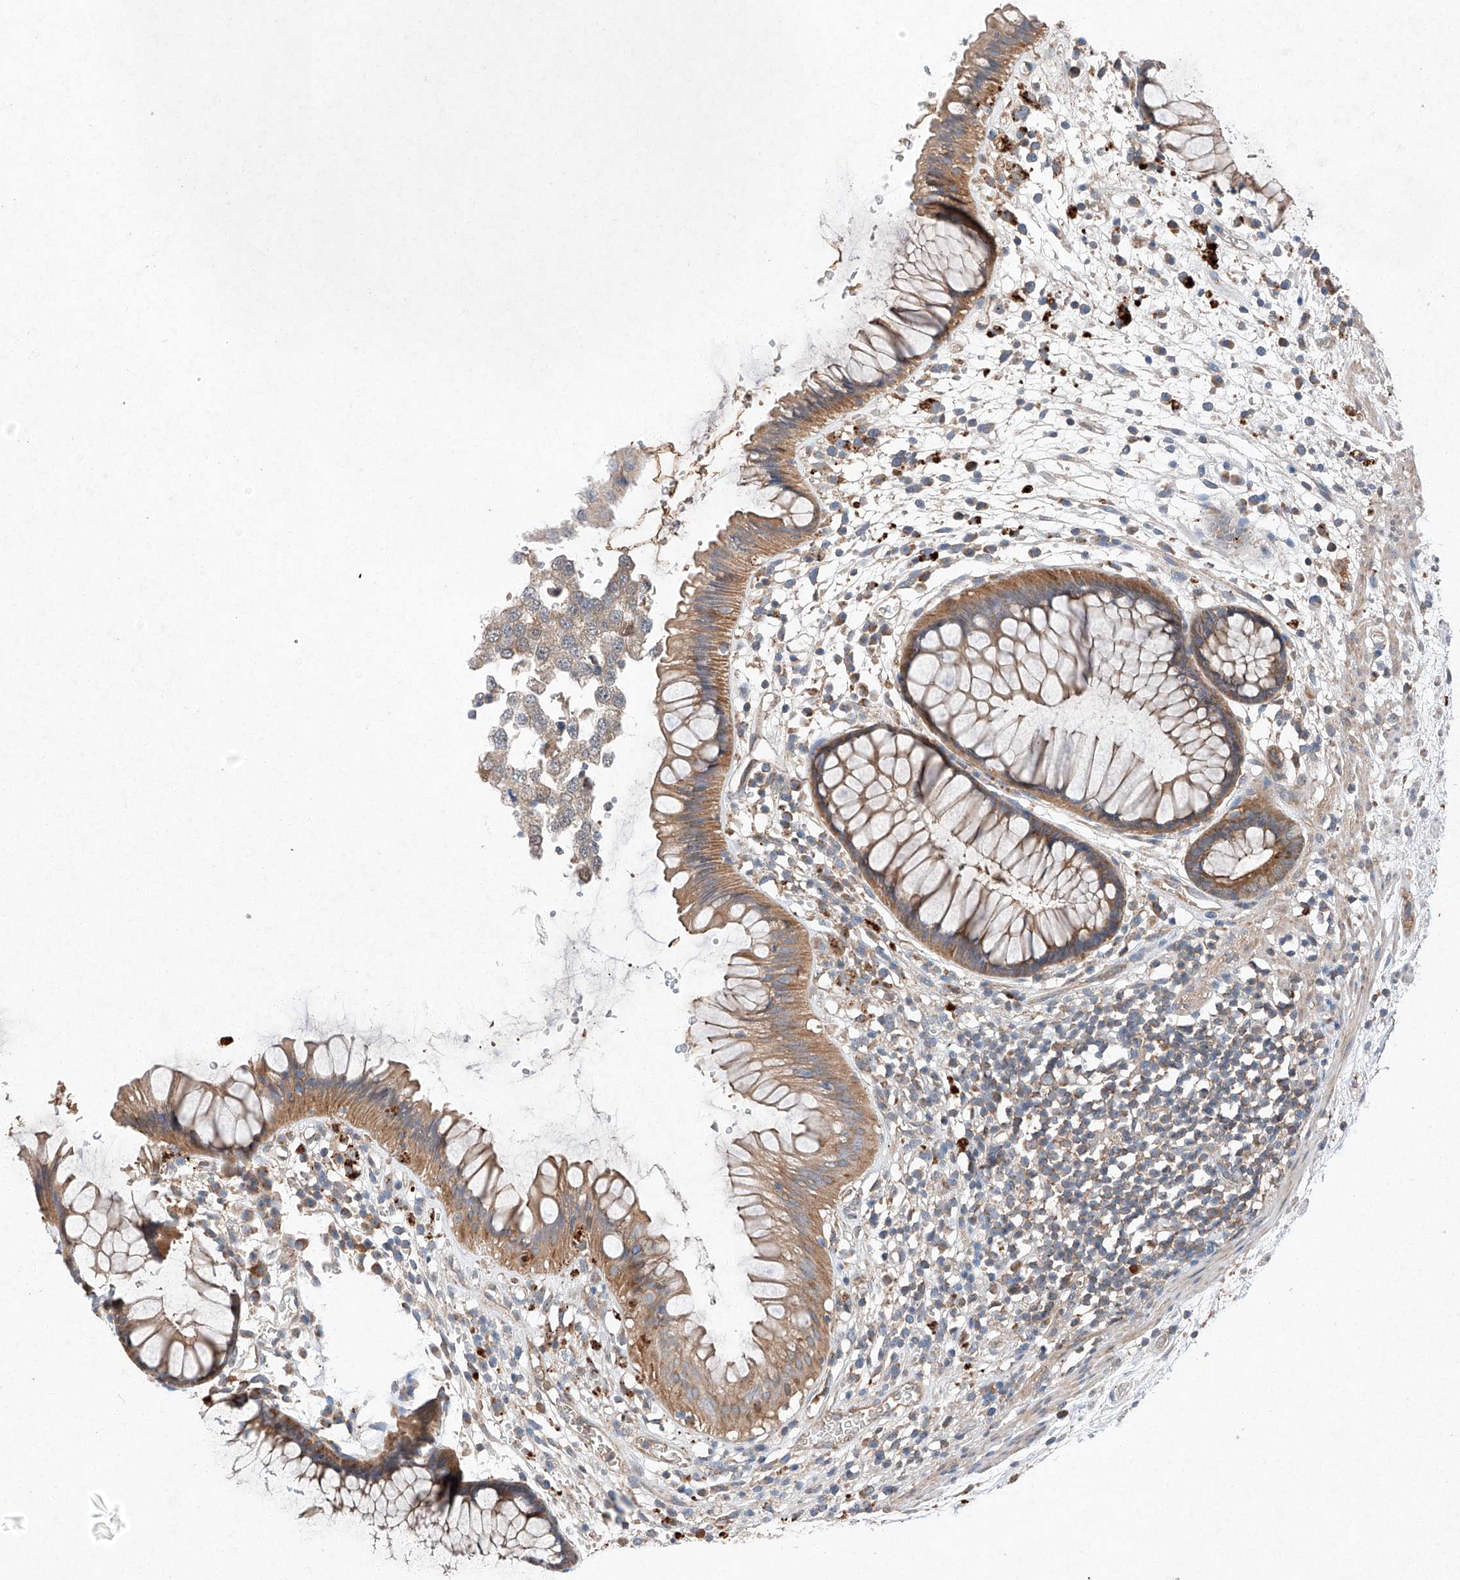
{"staining": {"intensity": "moderate", "quantity": ">75%", "location": "cytoplasmic/membranous"}, "tissue": "rectum", "cell_type": "Glandular cells", "image_type": "normal", "snomed": [{"axis": "morphology", "description": "Normal tissue, NOS"}, {"axis": "topography", "description": "Rectum"}], "caption": "Immunohistochemical staining of benign rectum displays moderate cytoplasmic/membranous protein expression in about >75% of glandular cells. (DAB (3,3'-diaminobenzidine) IHC, brown staining for protein, blue staining for nuclei).", "gene": "RUSC1", "patient": {"sex": "male", "age": 51}}